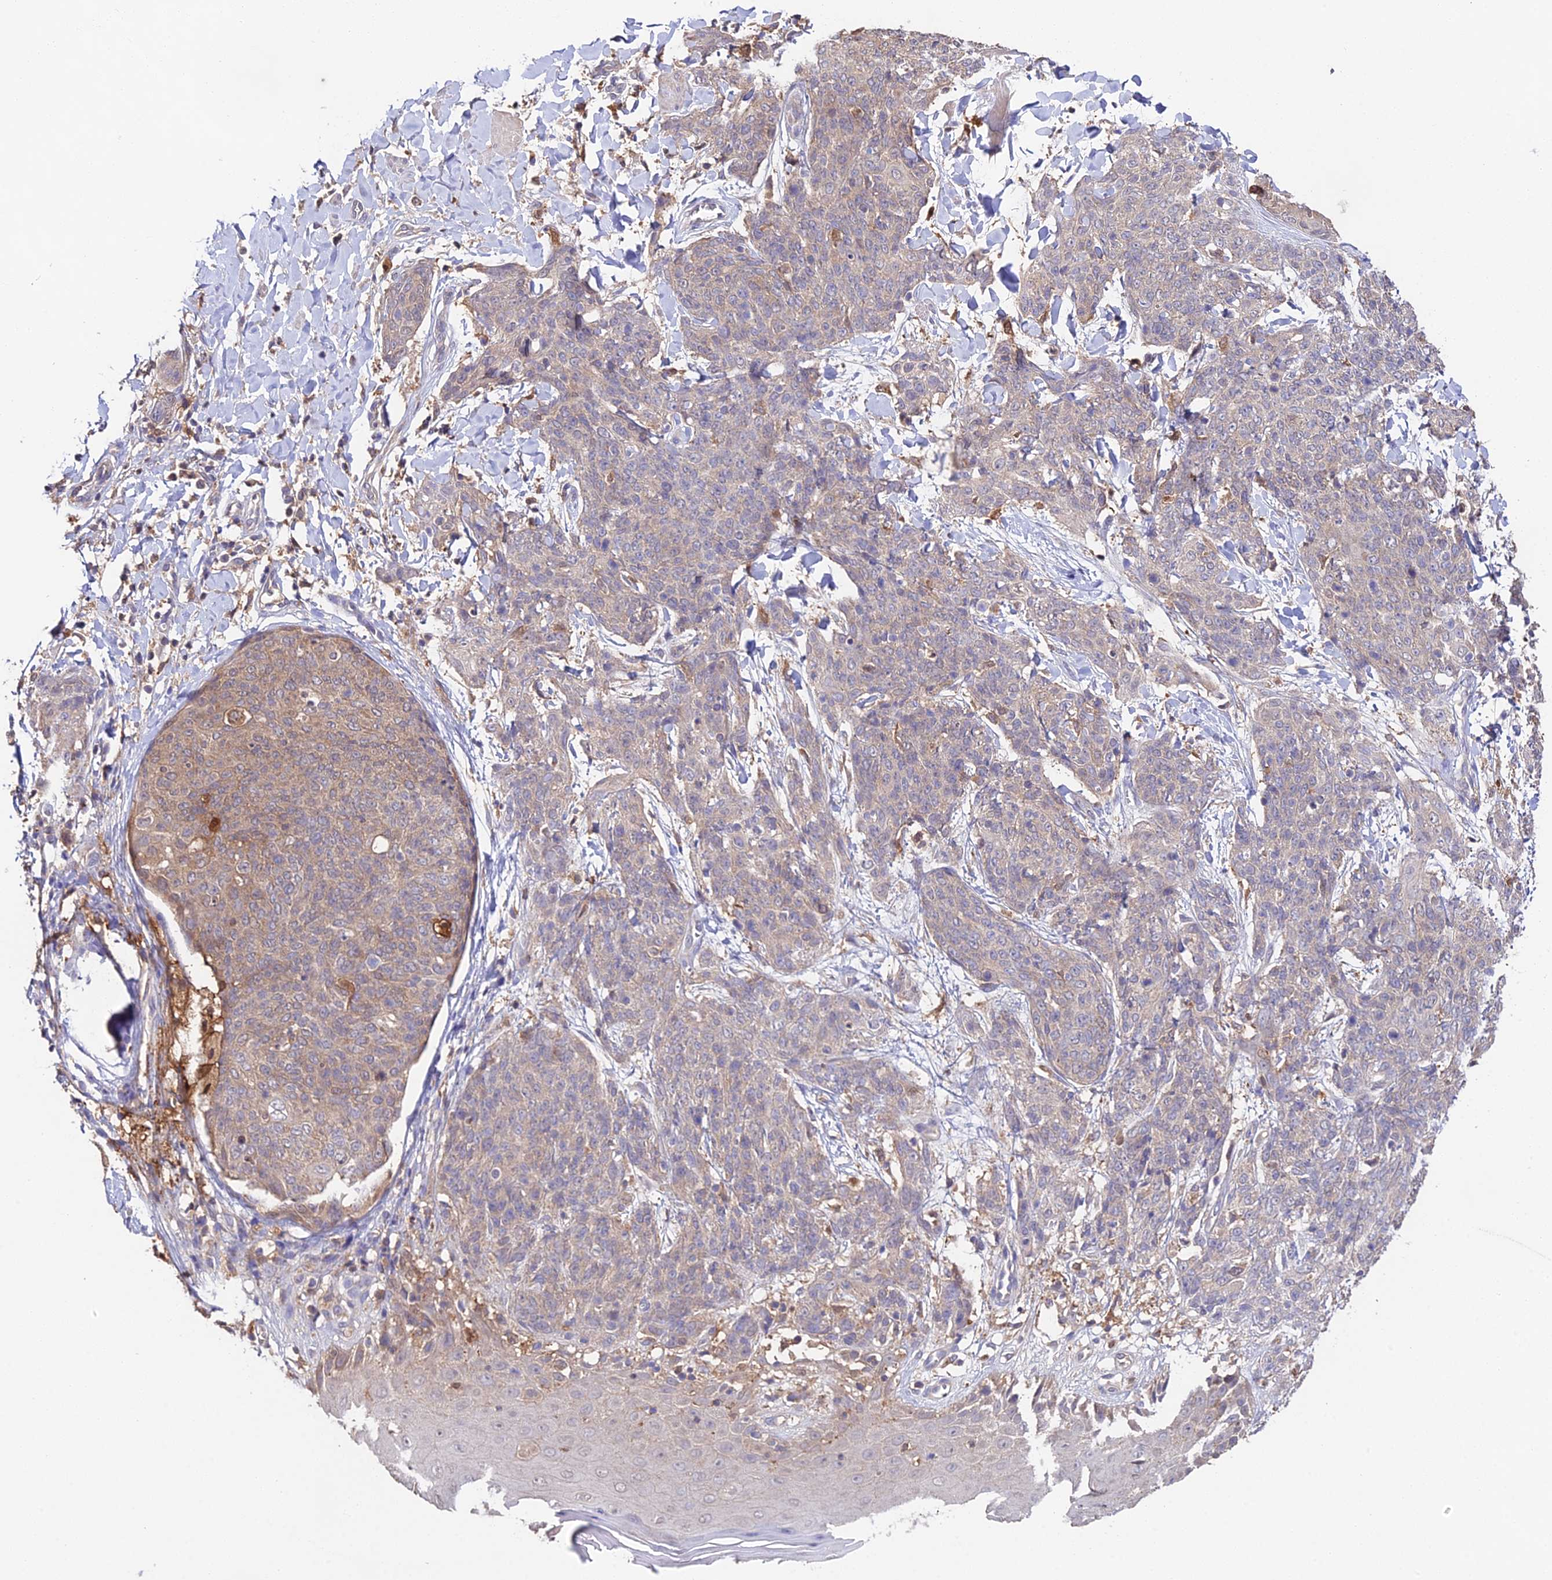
{"staining": {"intensity": "moderate", "quantity": "25%-75%", "location": "cytoplasmic/membranous"}, "tissue": "skin cancer", "cell_type": "Tumor cells", "image_type": "cancer", "snomed": [{"axis": "morphology", "description": "Squamous cell carcinoma, NOS"}, {"axis": "topography", "description": "Skin"}, {"axis": "topography", "description": "Vulva"}], "caption": "DAB immunohistochemical staining of squamous cell carcinoma (skin) exhibits moderate cytoplasmic/membranous protein expression in about 25%-75% of tumor cells.", "gene": "FBP1", "patient": {"sex": "female", "age": 85}}